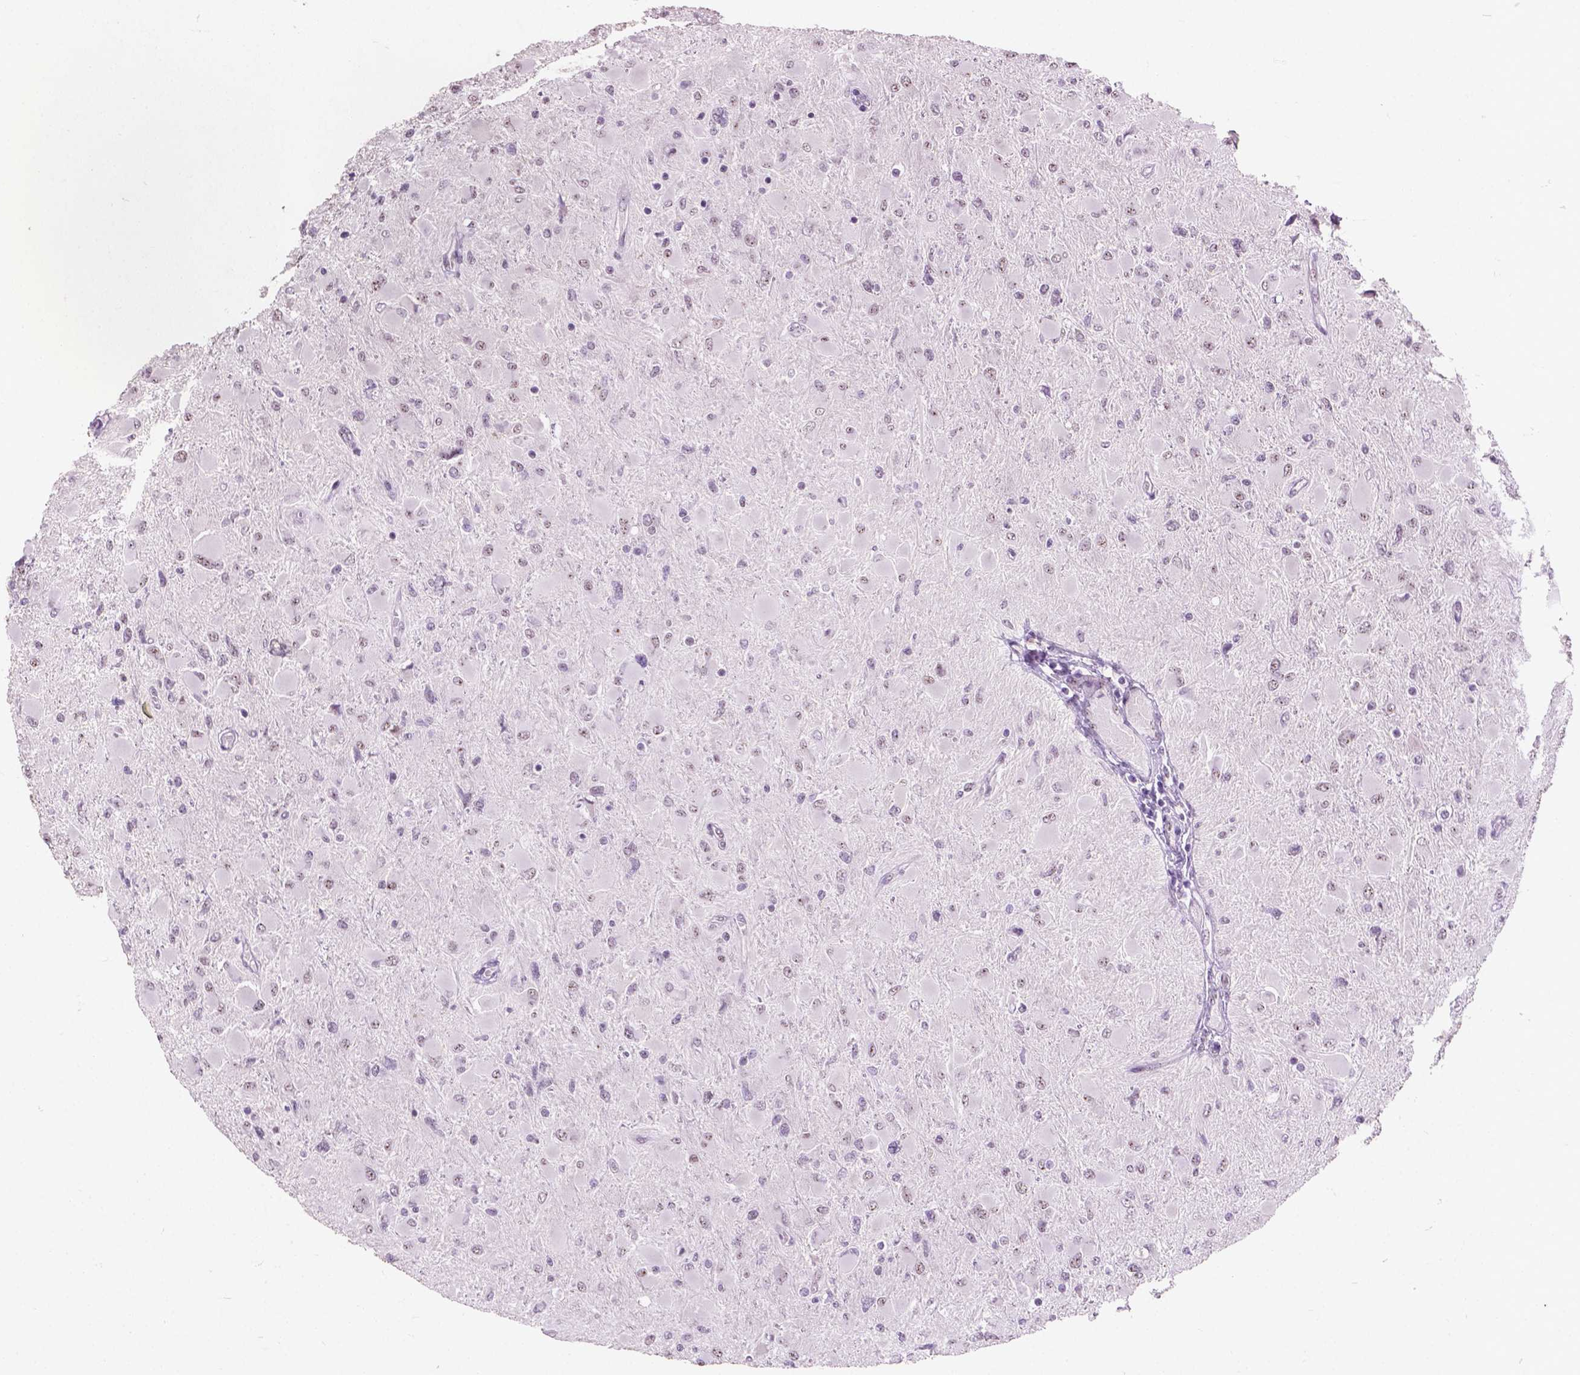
{"staining": {"intensity": "negative", "quantity": "none", "location": "none"}, "tissue": "glioma", "cell_type": "Tumor cells", "image_type": "cancer", "snomed": [{"axis": "morphology", "description": "Glioma, malignant, High grade"}, {"axis": "topography", "description": "Cerebral cortex"}], "caption": "A photomicrograph of human malignant glioma (high-grade) is negative for staining in tumor cells. The staining is performed using DAB brown chromogen with nuclei counter-stained in using hematoxylin.", "gene": "COIL", "patient": {"sex": "female", "age": 36}}